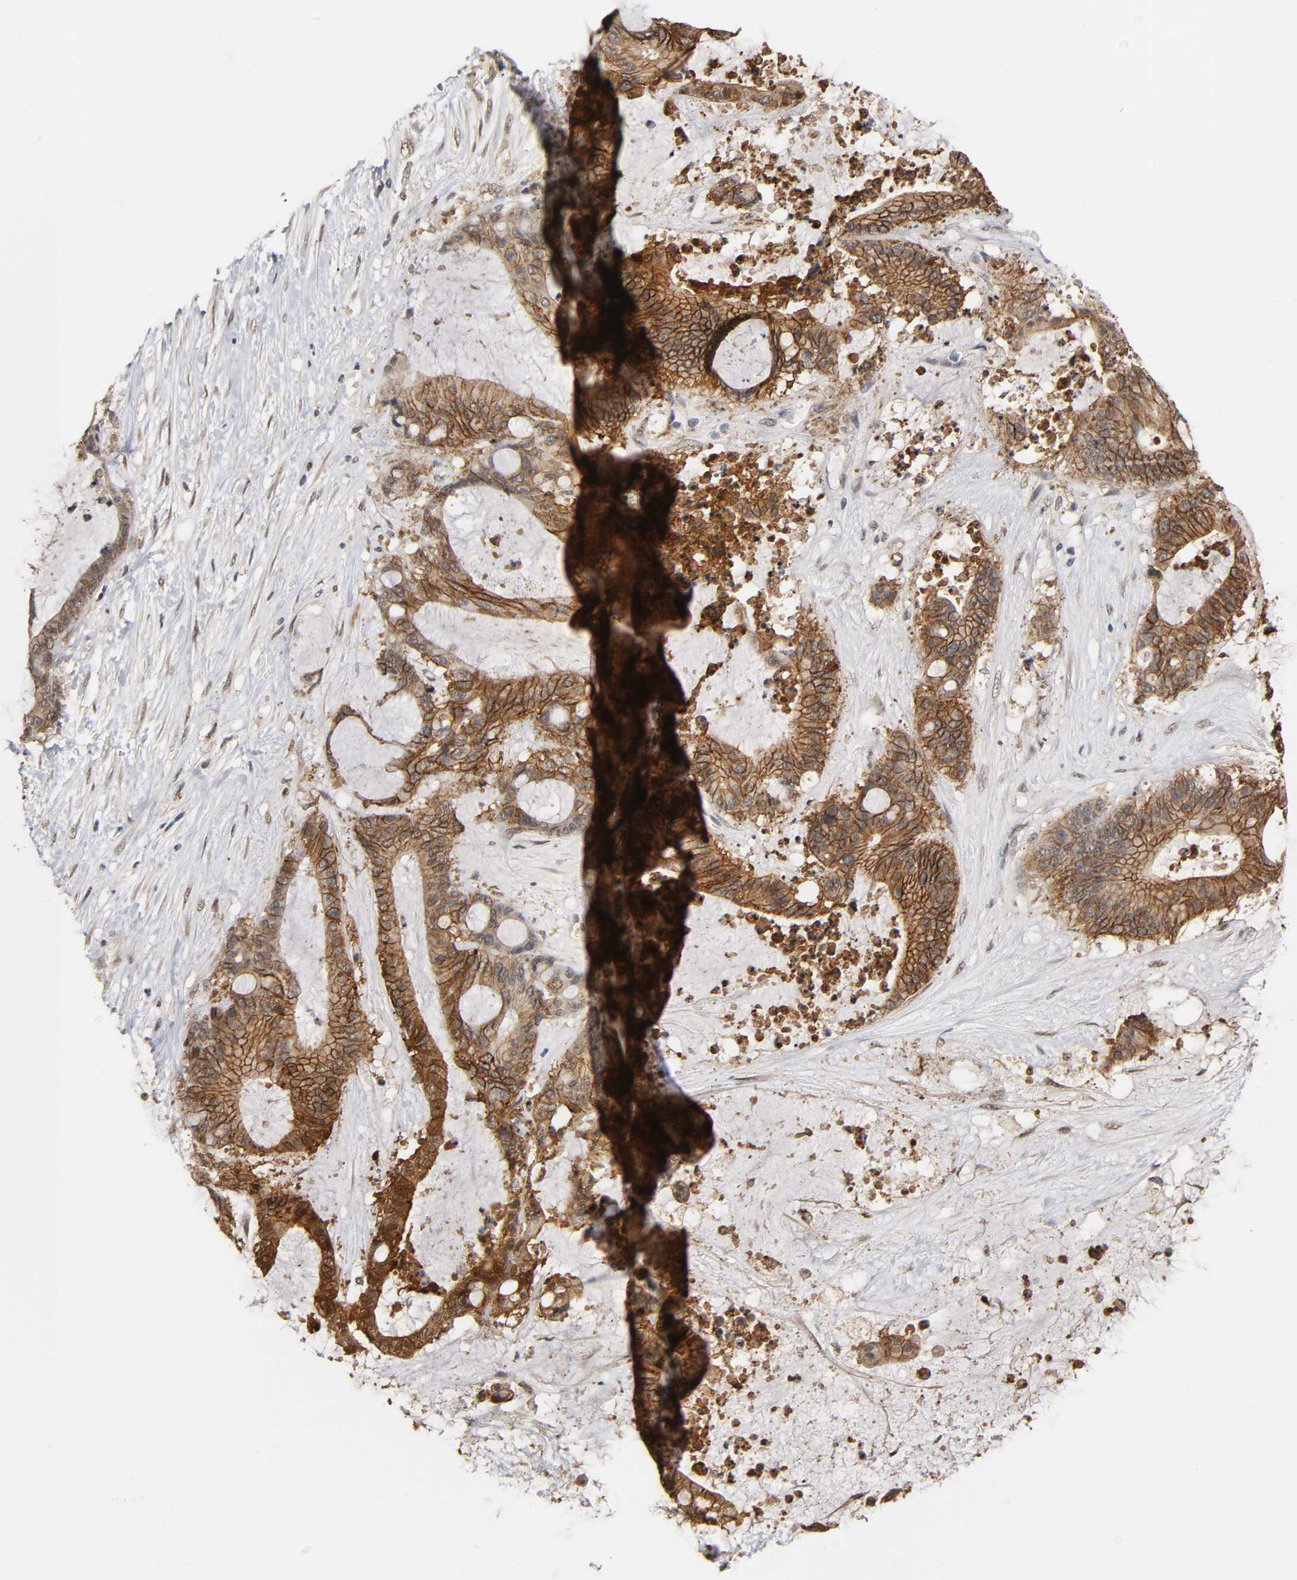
{"staining": {"intensity": "strong", "quantity": ">75%", "location": "cytoplasmic/membranous"}, "tissue": "liver cancer", "cell_type": "Tumor cells", "image_type": "cancer", "snomed": [{"axis": "morphology", "description": "Cholangiocarcinoma"}, {"axis": "topography", "description": "Liver"}], "caption": "Strong cytoplasmic/membranous protein staining is seen in approximately >75% of tumor cells in liver cholangiocarcinoma.", "gene": "HTR1E", "patient": {"sex": "female", "age": 73}}